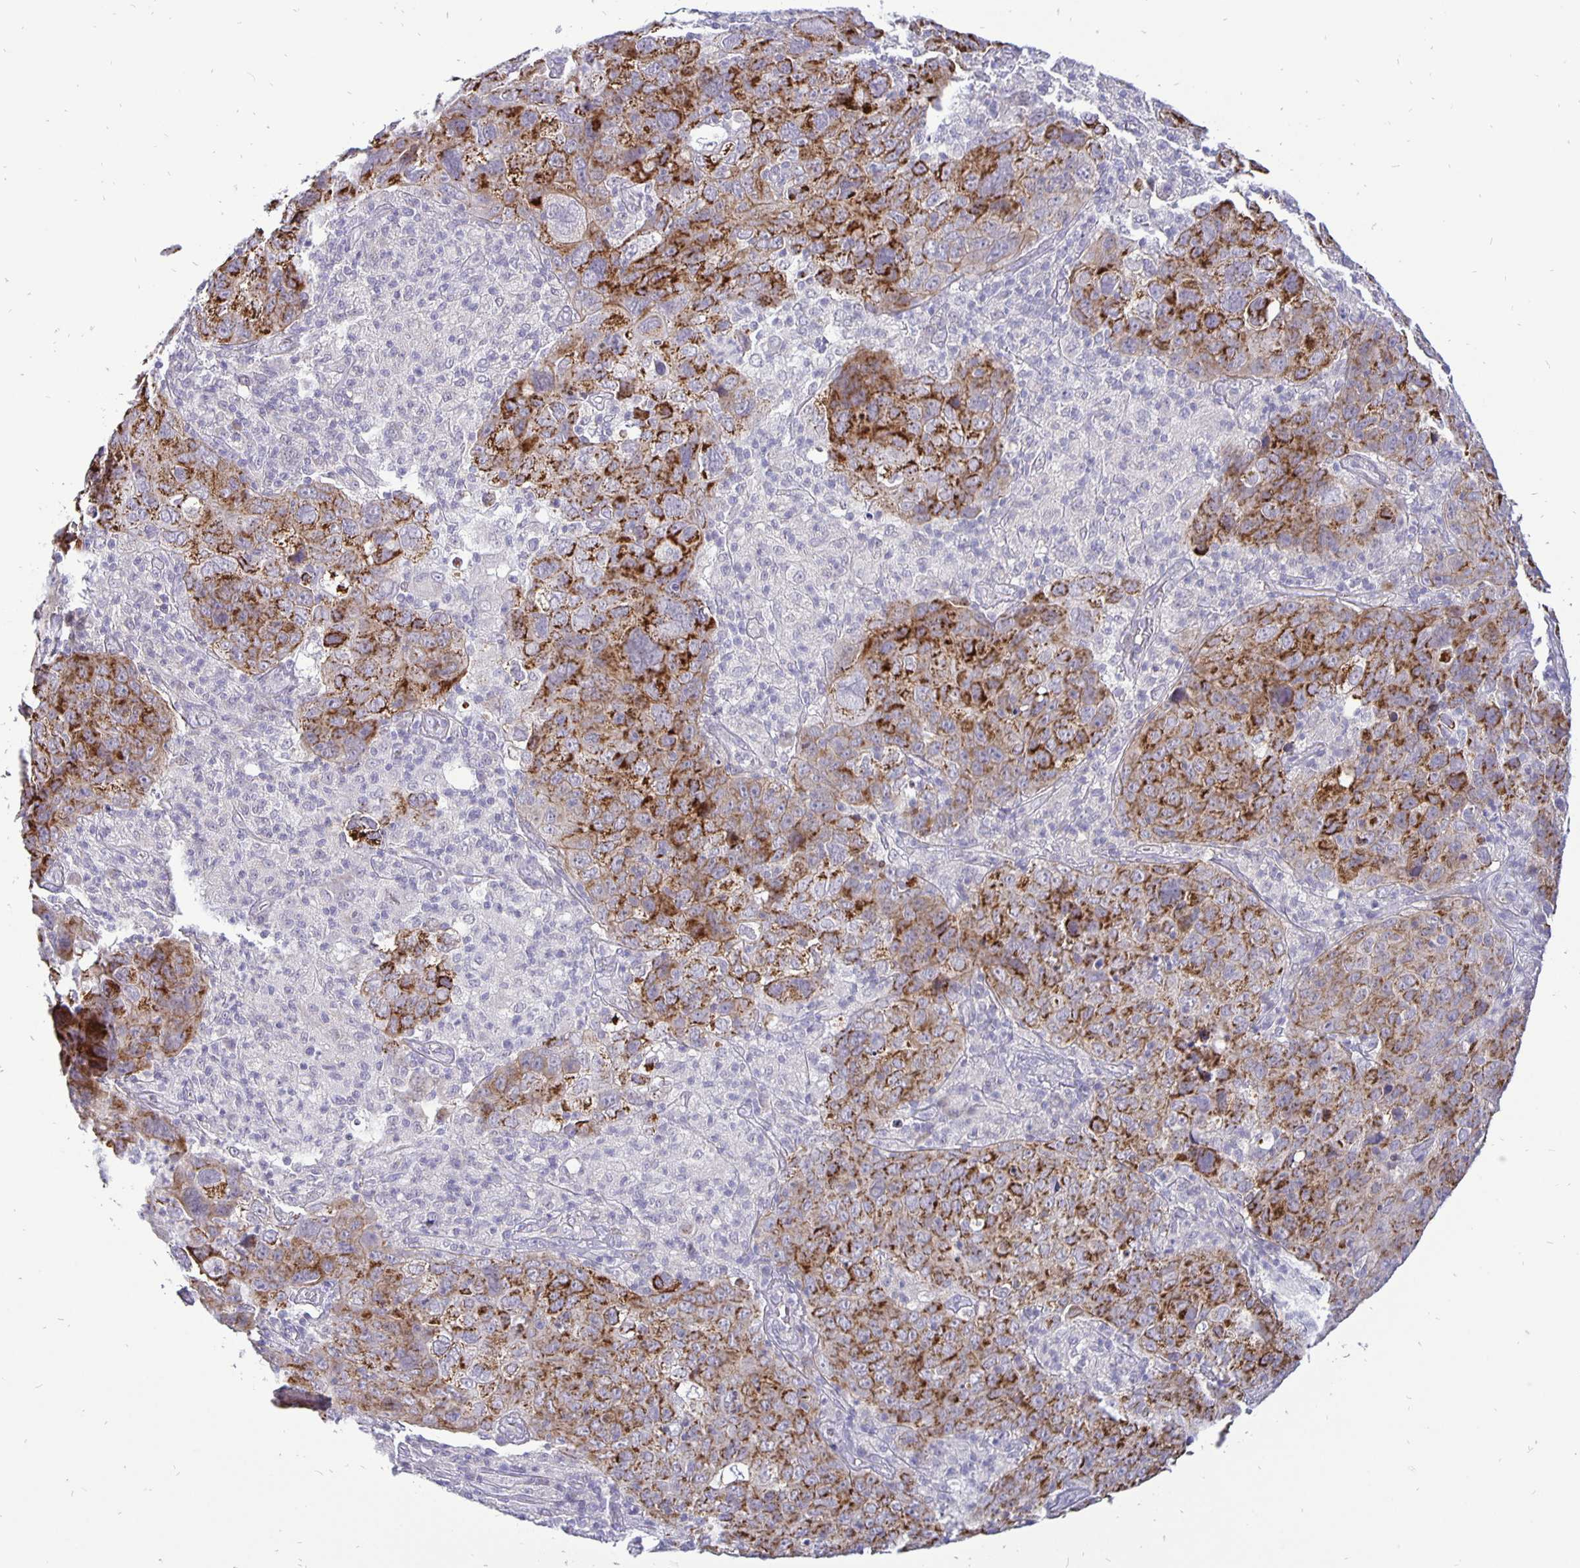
{"staining": {"intensity": "moderate", "quantity": ">75%", "location": "cytoplasmic/membranous"}, "tissue": "cervical cancer", "cell_type": "Tumor cells", "image_type": "cancer", "snomed": [{"axis": "morphology", "description": "Squamous cell carcinoma, NOS"}, {"axis": "topography", "description": "Cervix"}], "caption": "A brown stain labels moderate cytoplasmic/membranous positivity of a protein in human cervical squamous cell carcinoma tumor cells.", "gene": "ERBB2", "patient": {"sex": "female", "age": 44}}